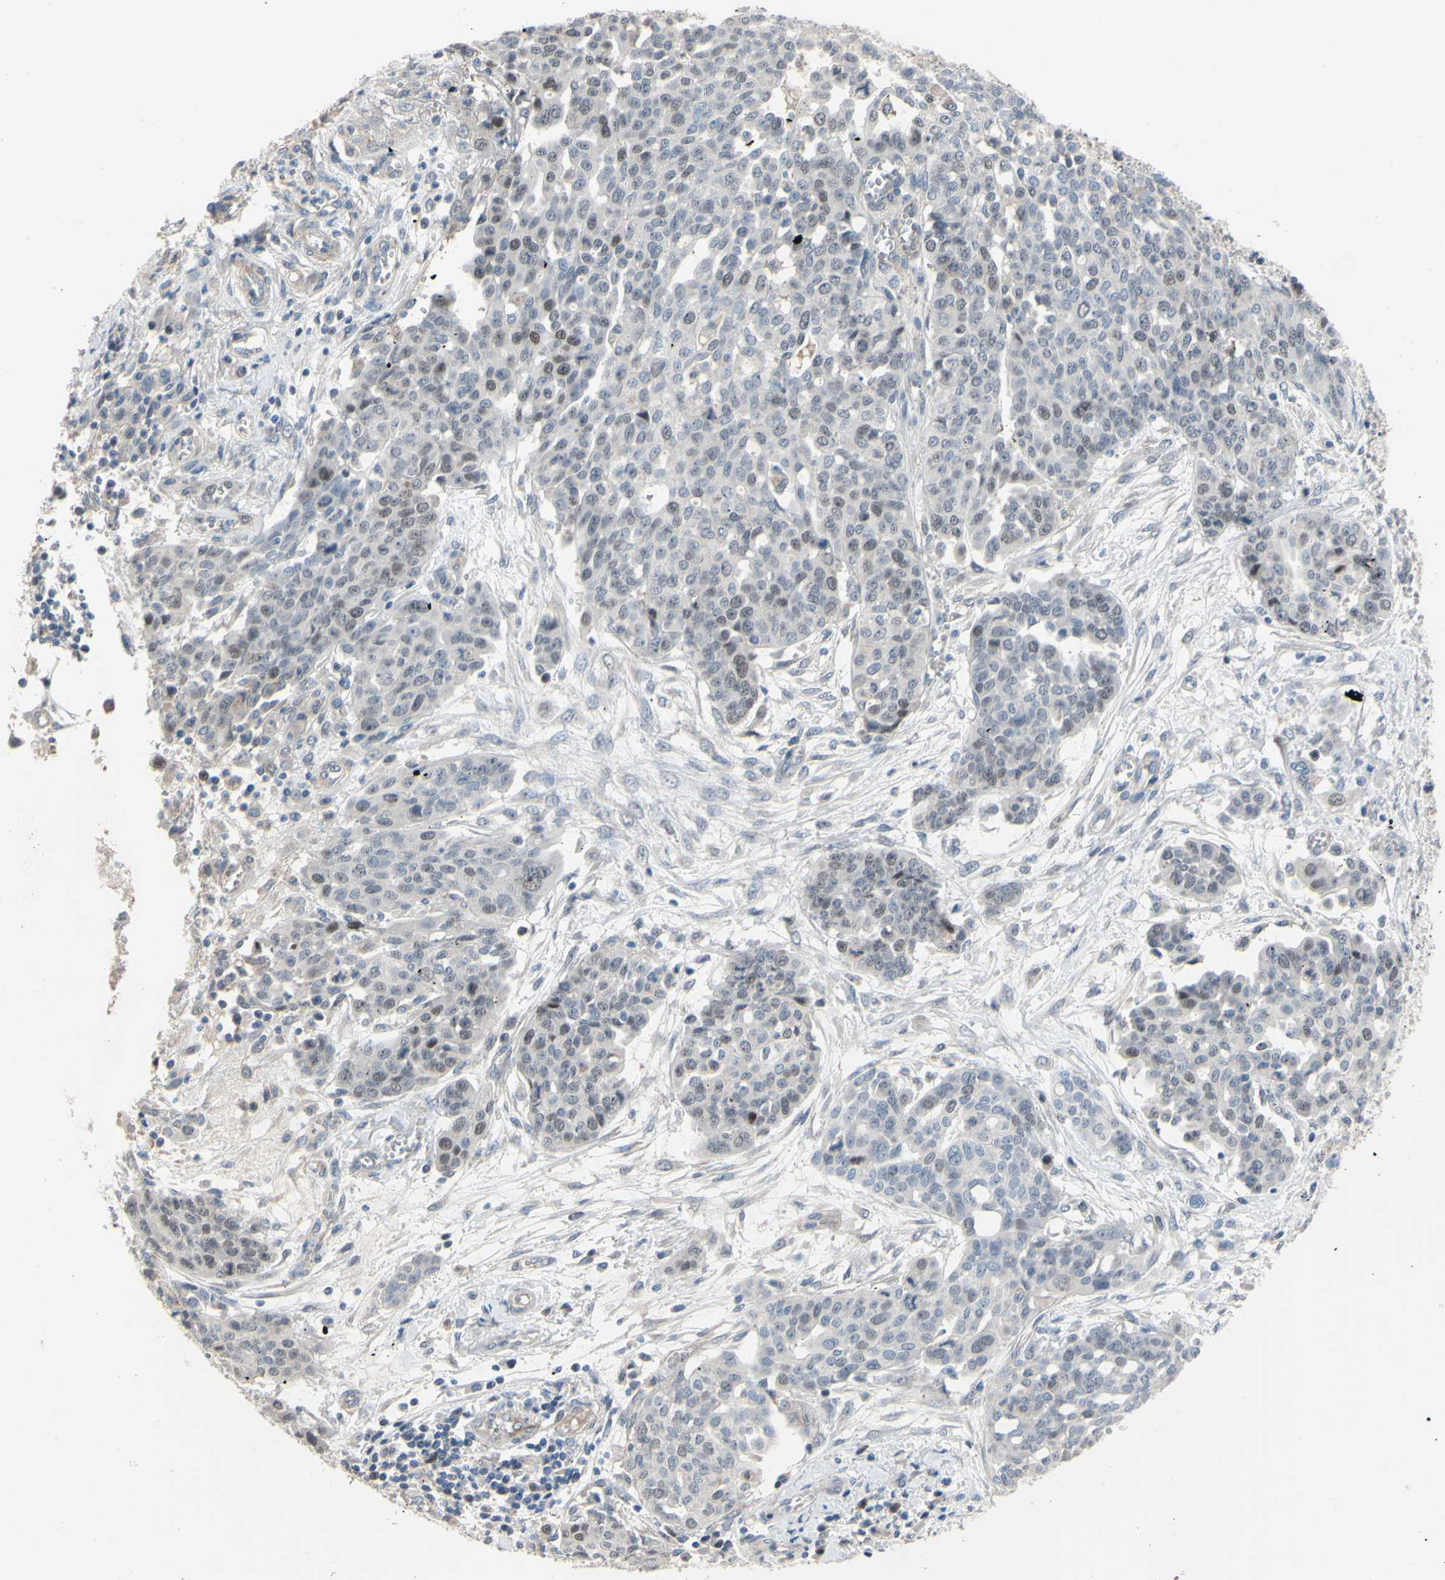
{"staining": {"intensity": "weak", "quantity": "<25%", "location": "nuclear"}, "tissue": "ovarian cancer", "cell_type": "Tumor cells", "image_type": "cancer", "snomed": [{"axis": "morphology", "description": "Cystadenocarcinoma, serous, NOS"}, {"axis": "topography", "description": "Soft tissue"}, {"axis": "topography", "description": "Ovary"}], "caption": "Tumor cells show no significant staining in ovarian cancer.", "gene": "LHX9", "patient": {"sex": "female", "age": 57}}